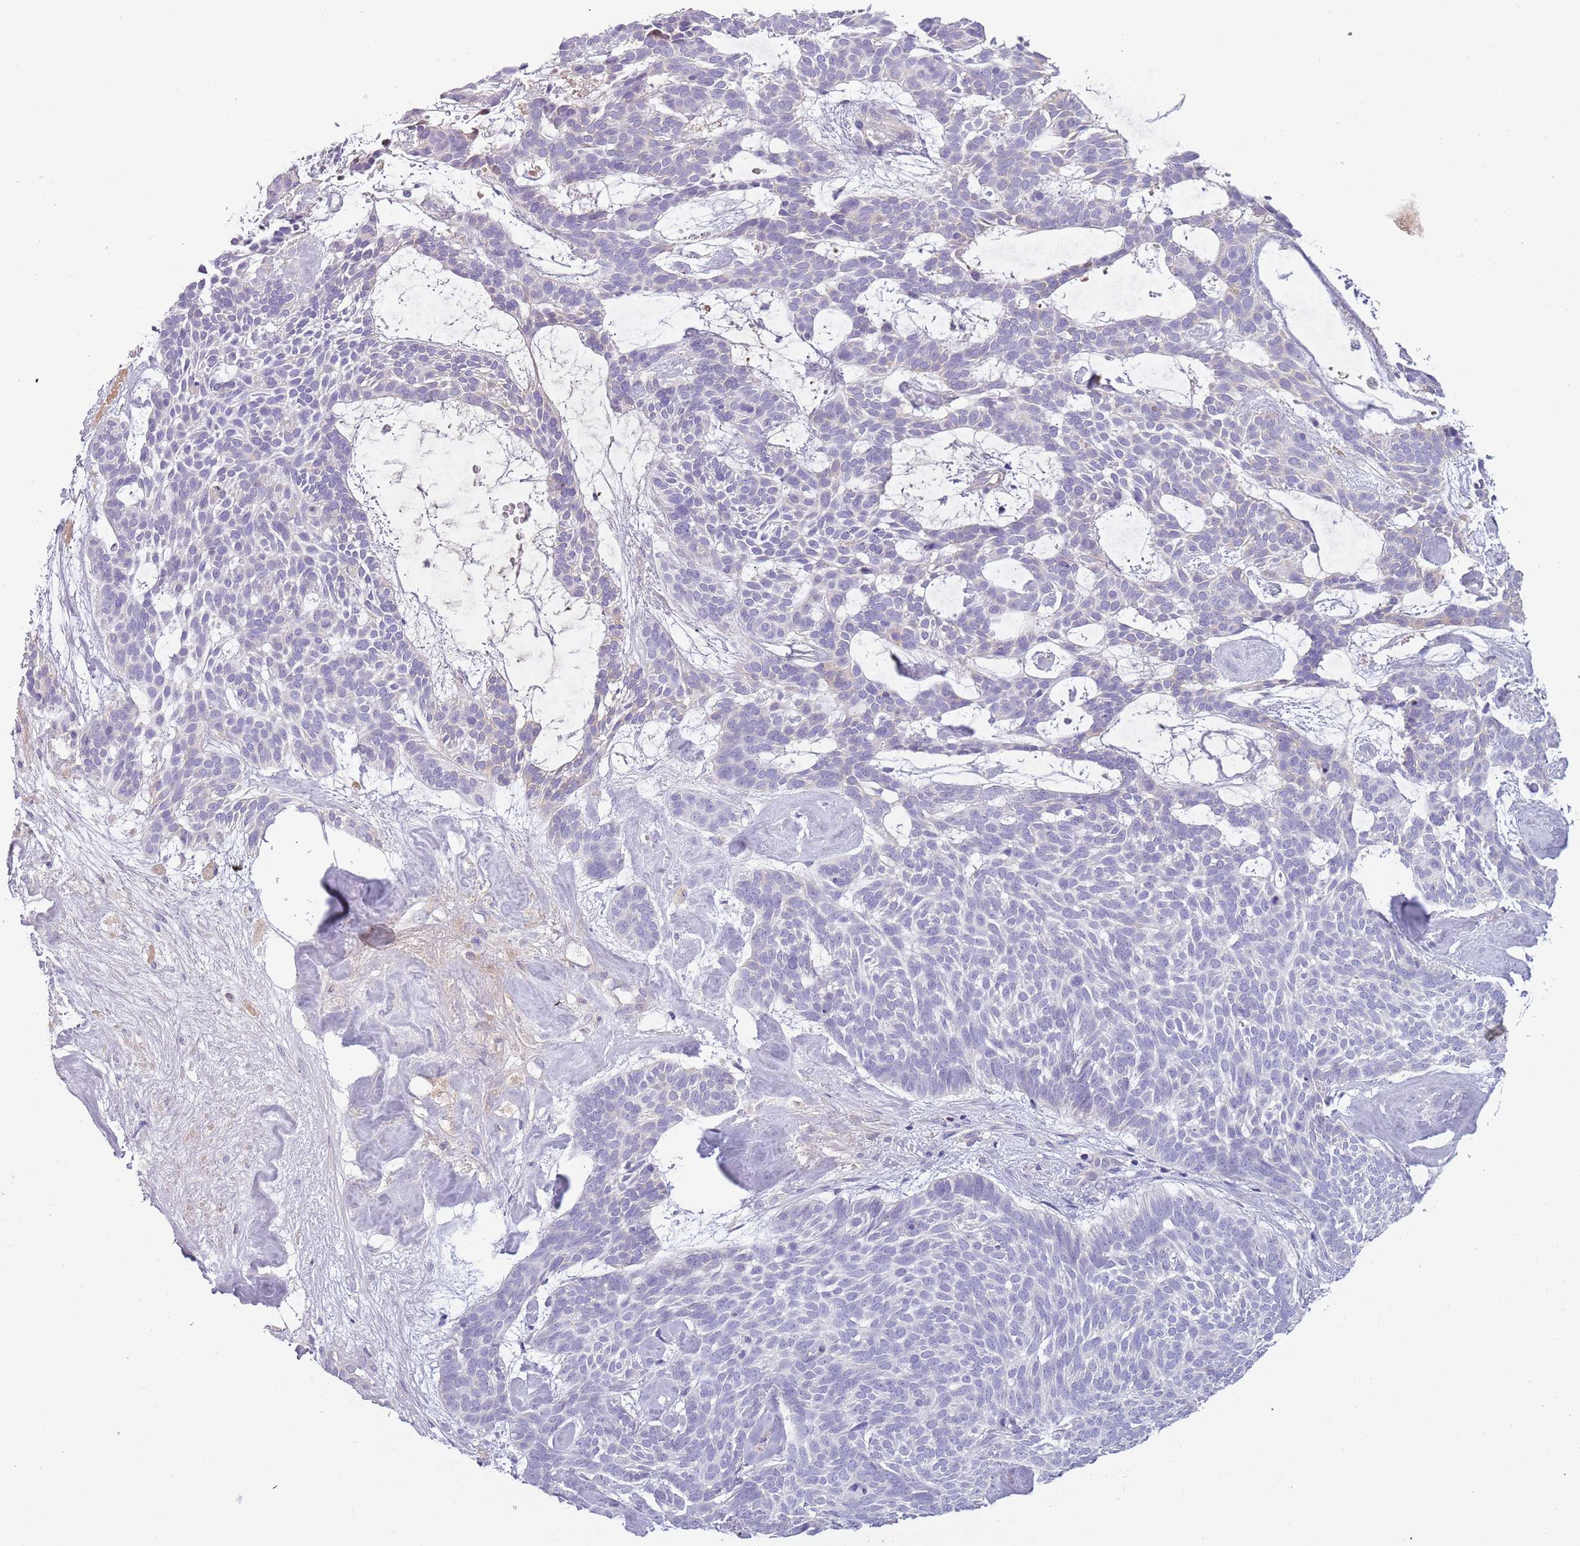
{"staining": {"intensity": "negative", "quantity": "none", "location": "none"}, "tissue": "skin cancer", "cell_type": "Tumor cells", "image_type": "cancer", "snomed": [{"axis": "morphology", "description": "Basal cell carcinoma"}, {"axis": "topography", "description": "Skin"}], "caption": "There is no significant expression in tumor cells of skin cancer (basal cell carcinoma).", "gene": "TNFRSF6B", "patient": {"sex": "male", "age": 61}}